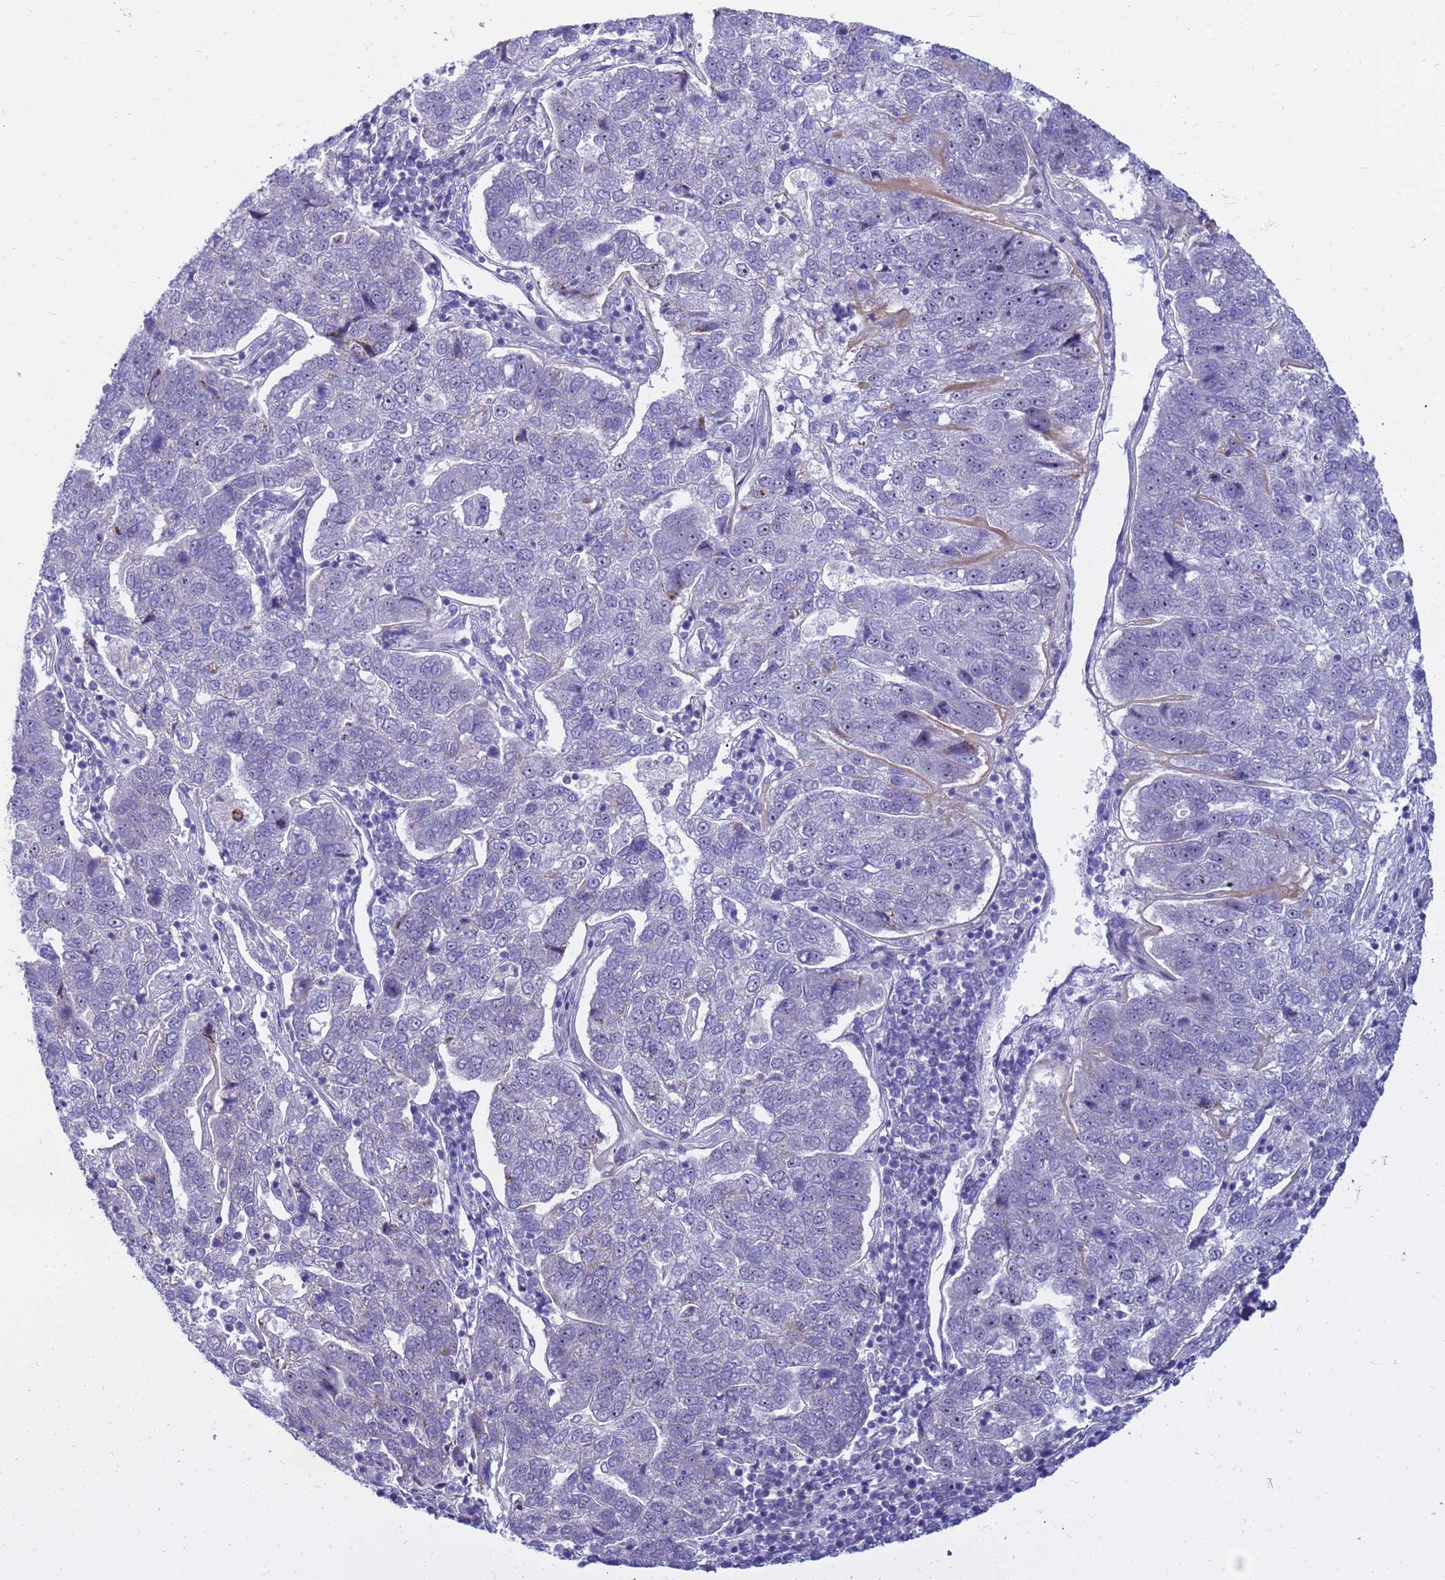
{"staining": {"intensity": "negative", "quantity": "none", "location": "none"}, "tissue": "pancreatic cancer", "cell_type": "Tumor cells", "image_type": "cancer", "snomed": [{"axis": "morphology", "description": "Adenocarcinoma, NOS"}, {"axis": "topography", "description": "Pancreas"}], "caption": "Immunohistochemistry photomicrograph of human pancreatic cancer (adenocarcinoma) stained for a protein (brown), which demonstrates no staining in tumor cells.", "gene": "LRATD1", "patient": {"sex": "female", "age": 61}}